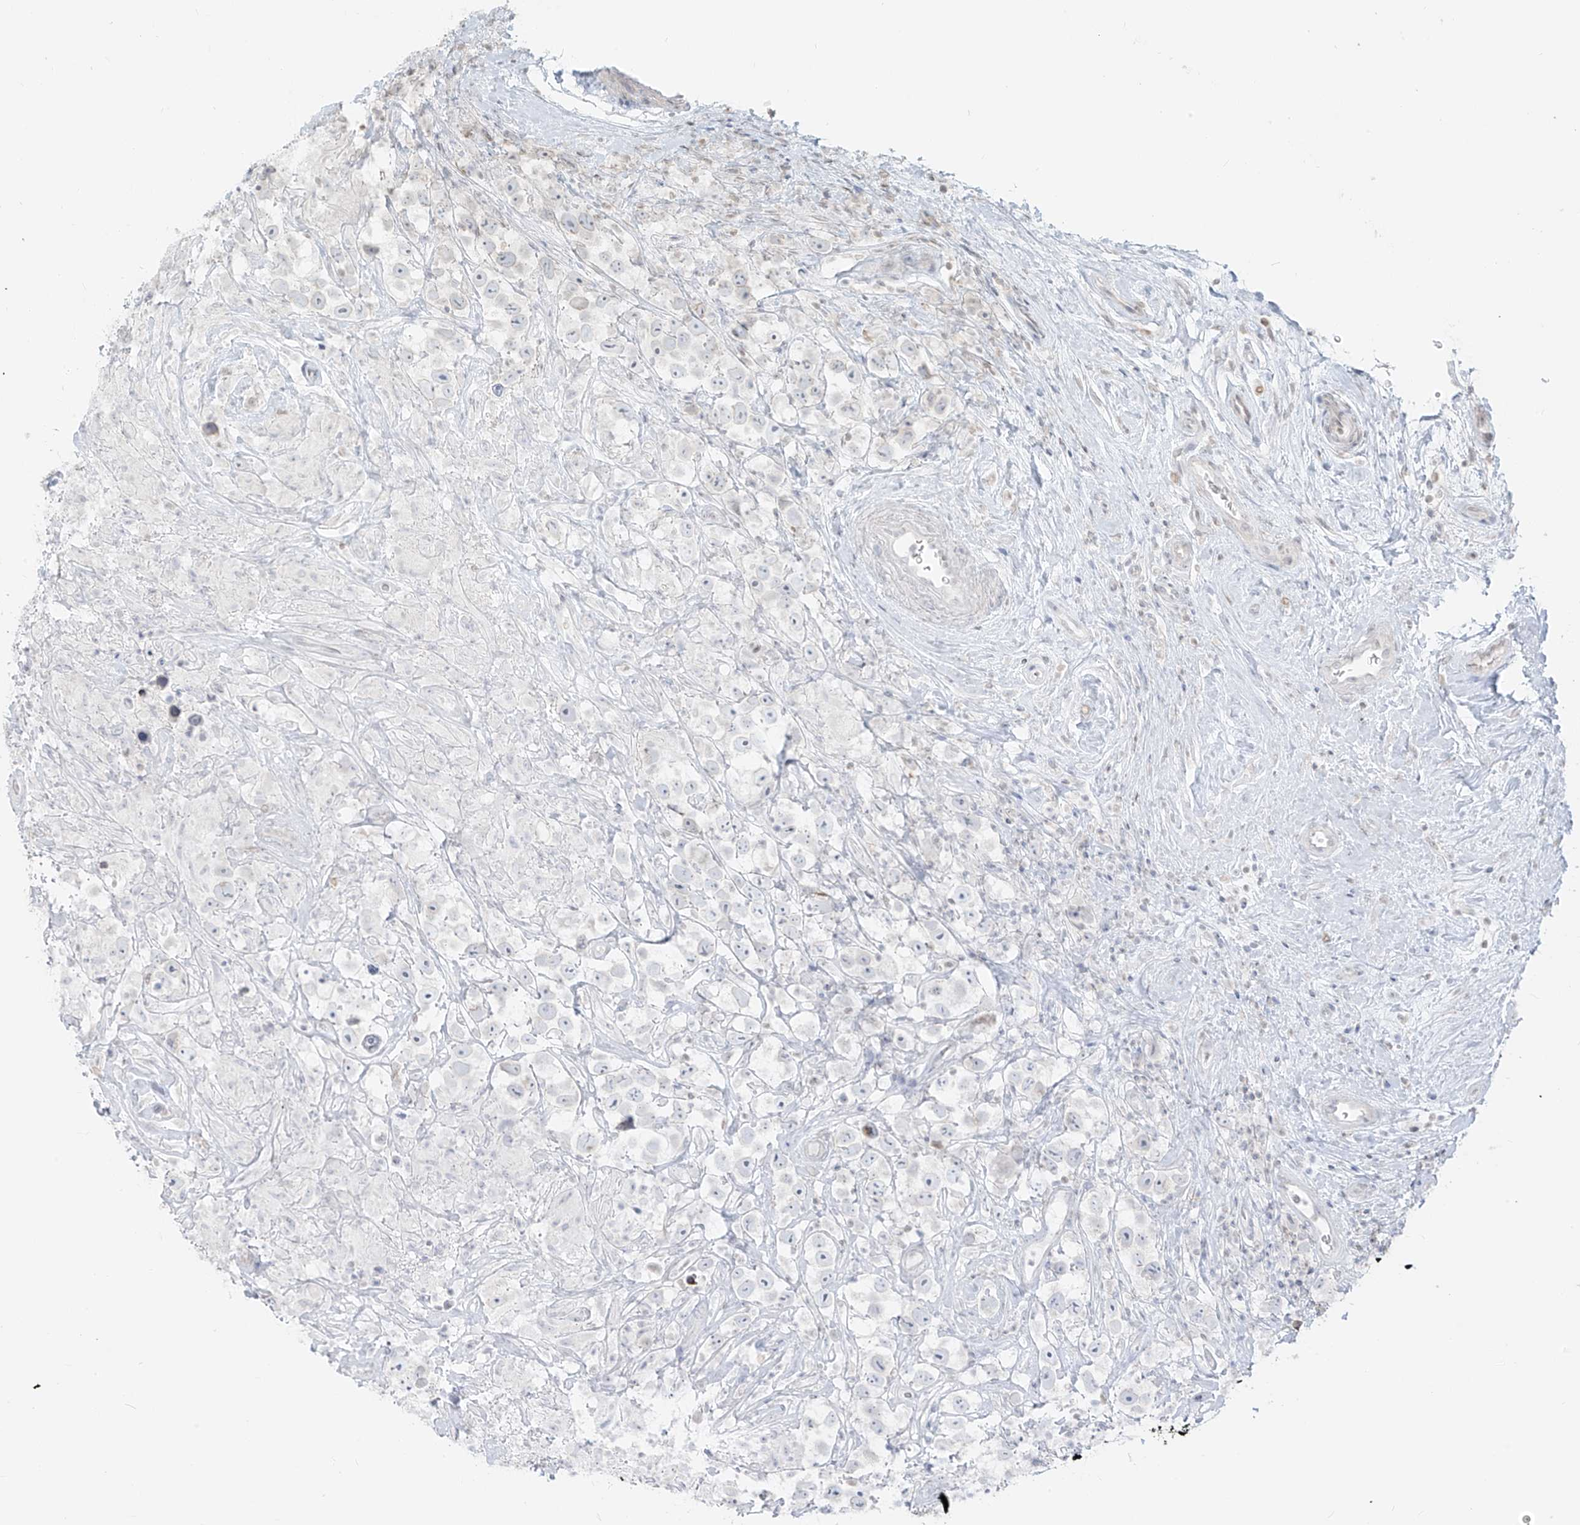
{"staining": {"intensity": "negative", "quantity": "none", "location": "none"}, "tissue": "testis cancer", "cell_type": "Tumor cells", "image_type": "cancer", "snomed": [{"axis": "morphology", "description": "Seminoma, NOS"}, {"axis": "topography", "description": "Testis"}], "caption": "A photomicrograph of human testis seminoma is negative for staining in tumor cells.", "gene": "OSBPL7", "patient": {"sex": "male", "age": 49}}